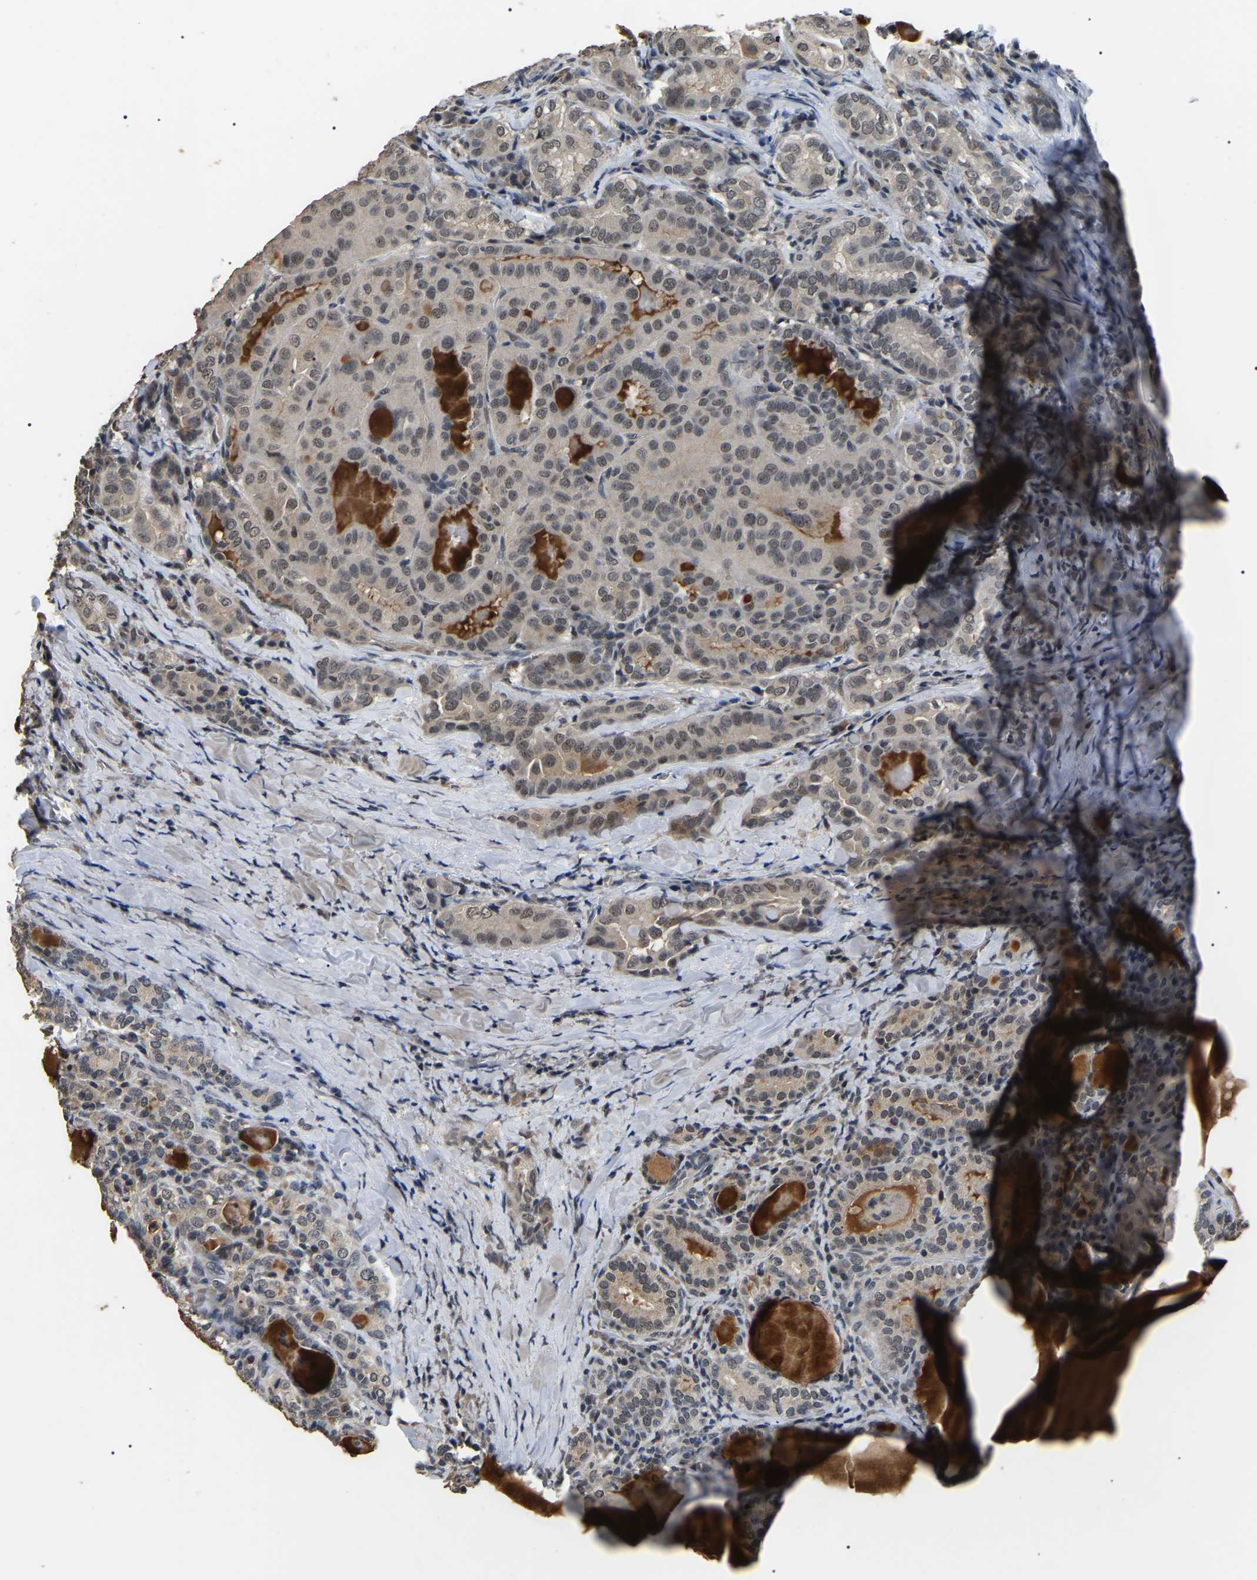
{"staining": {"intensity": "weak", "quantity": ">75%", "location": "nuclear"}, "tissue": "thyroid cancer", "cell_type": "Tumor cells", "image_type": "cancer", "snomed": [{"axis": "morphology", "description": "Papillary adenocarcinoma, NOS"}, {"axis": "topography", "description": "Thyroid gland"}], "caption": "IHC (DAB (3,3'-diaminobenzidine)) staining of human papillary adenocarcinoma (thyroid) reveals weak nuclear protein positivity in approximately >75% of tumor cells. (IHC, brightfield microscopy, high magnification).", "gene": "PPM1E", "patient": {"sex": "female", "age": 42}}